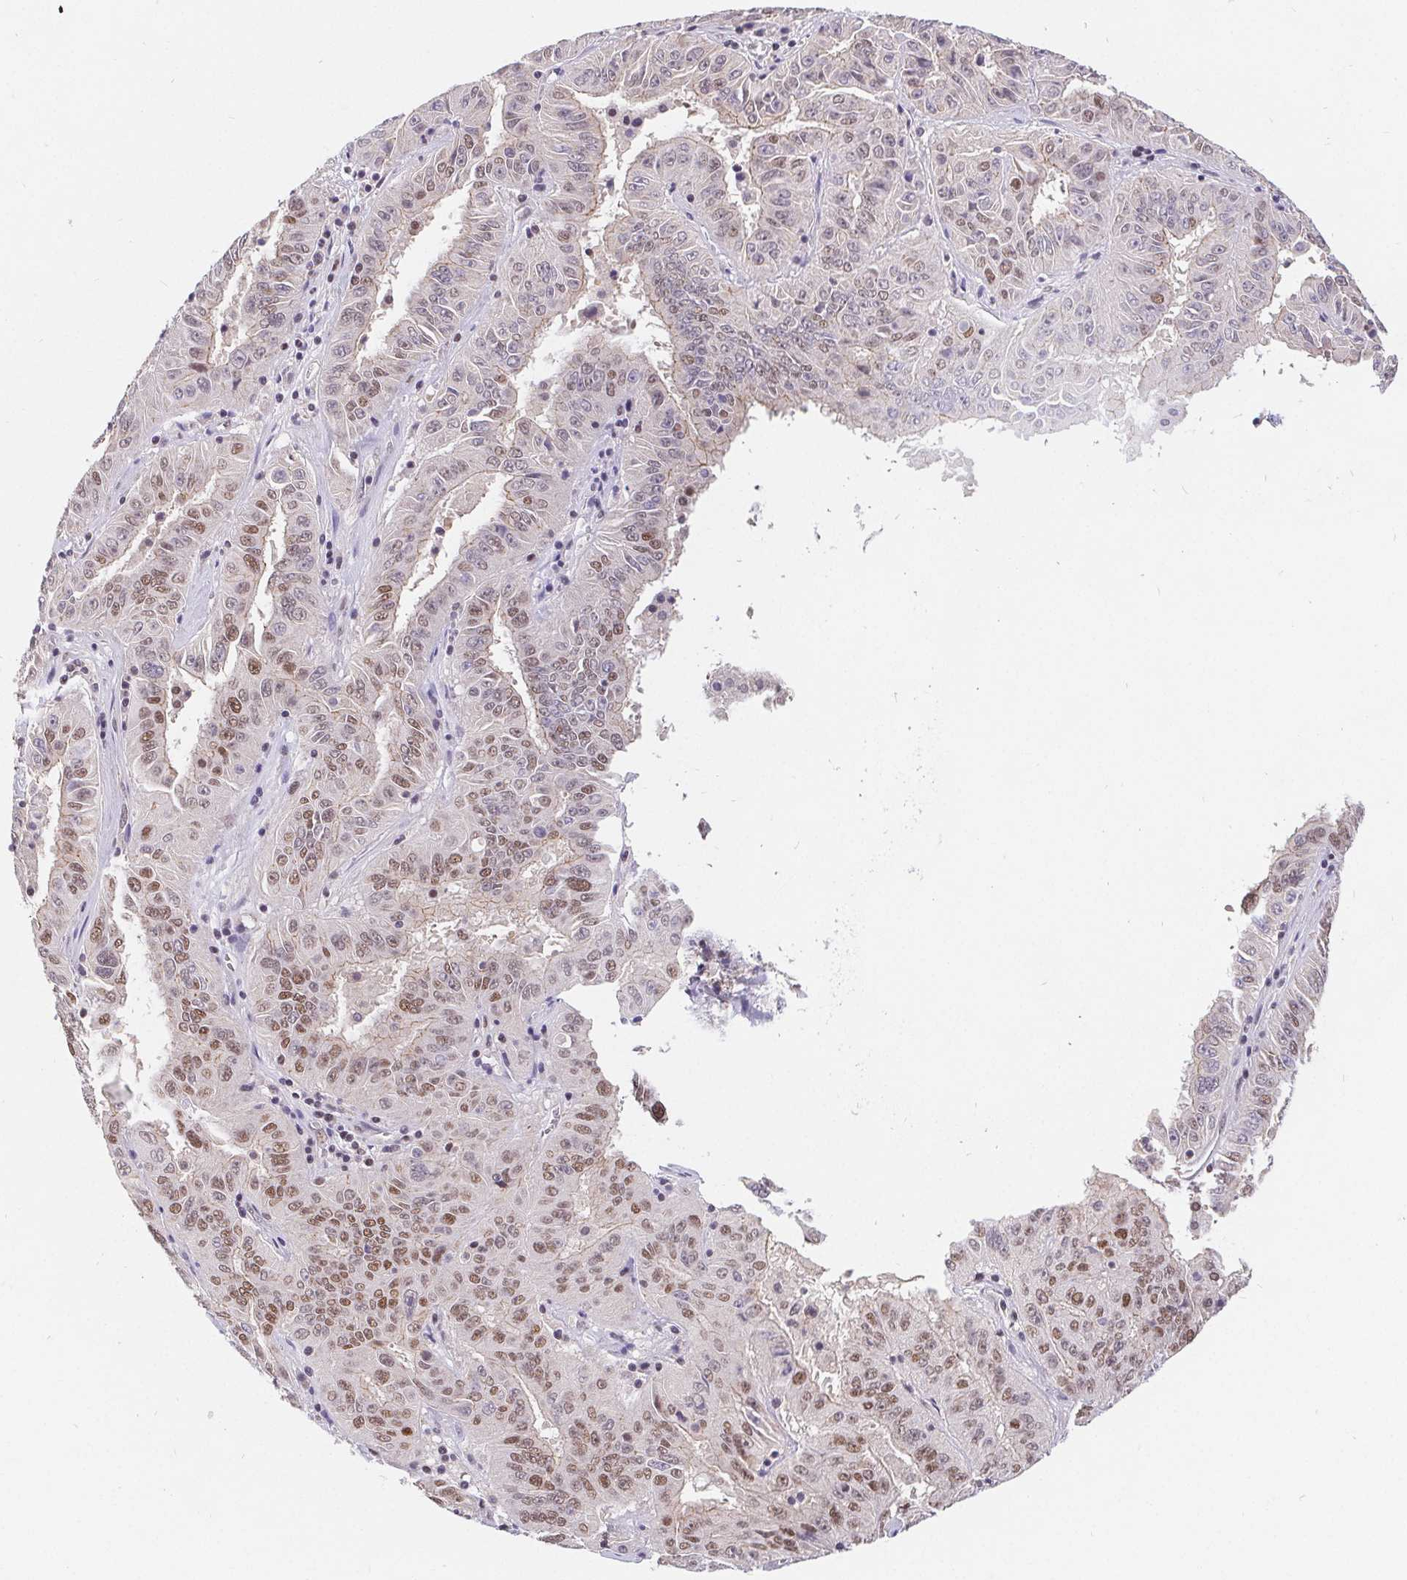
{"staining": {"intensity": "moderate", "quantity": ">75%", "location": "nuclear"}, "tissue": "pancreatic cancer", "cell_type": "Tumor cells", "image_type": "cancer", "snomed": [{"axis": "morphology", "description": "Adenocarcinoma, NOS"}, {"axis": "topography", "description": "Pancreas"}], "caption": "High-magnification brightfield microscopy of pancreatic cancer (adenocarcinoma) stained with DAB (3,3'-diaminobenzidine) (brown) and counterstained with hematoxylin (blue). tumor cells exhibit moderate nuclear expression is appreciated in approximately>75% of cells.", "gene": "POU2F1", "patient": {"sex": "male", "age": 63}}